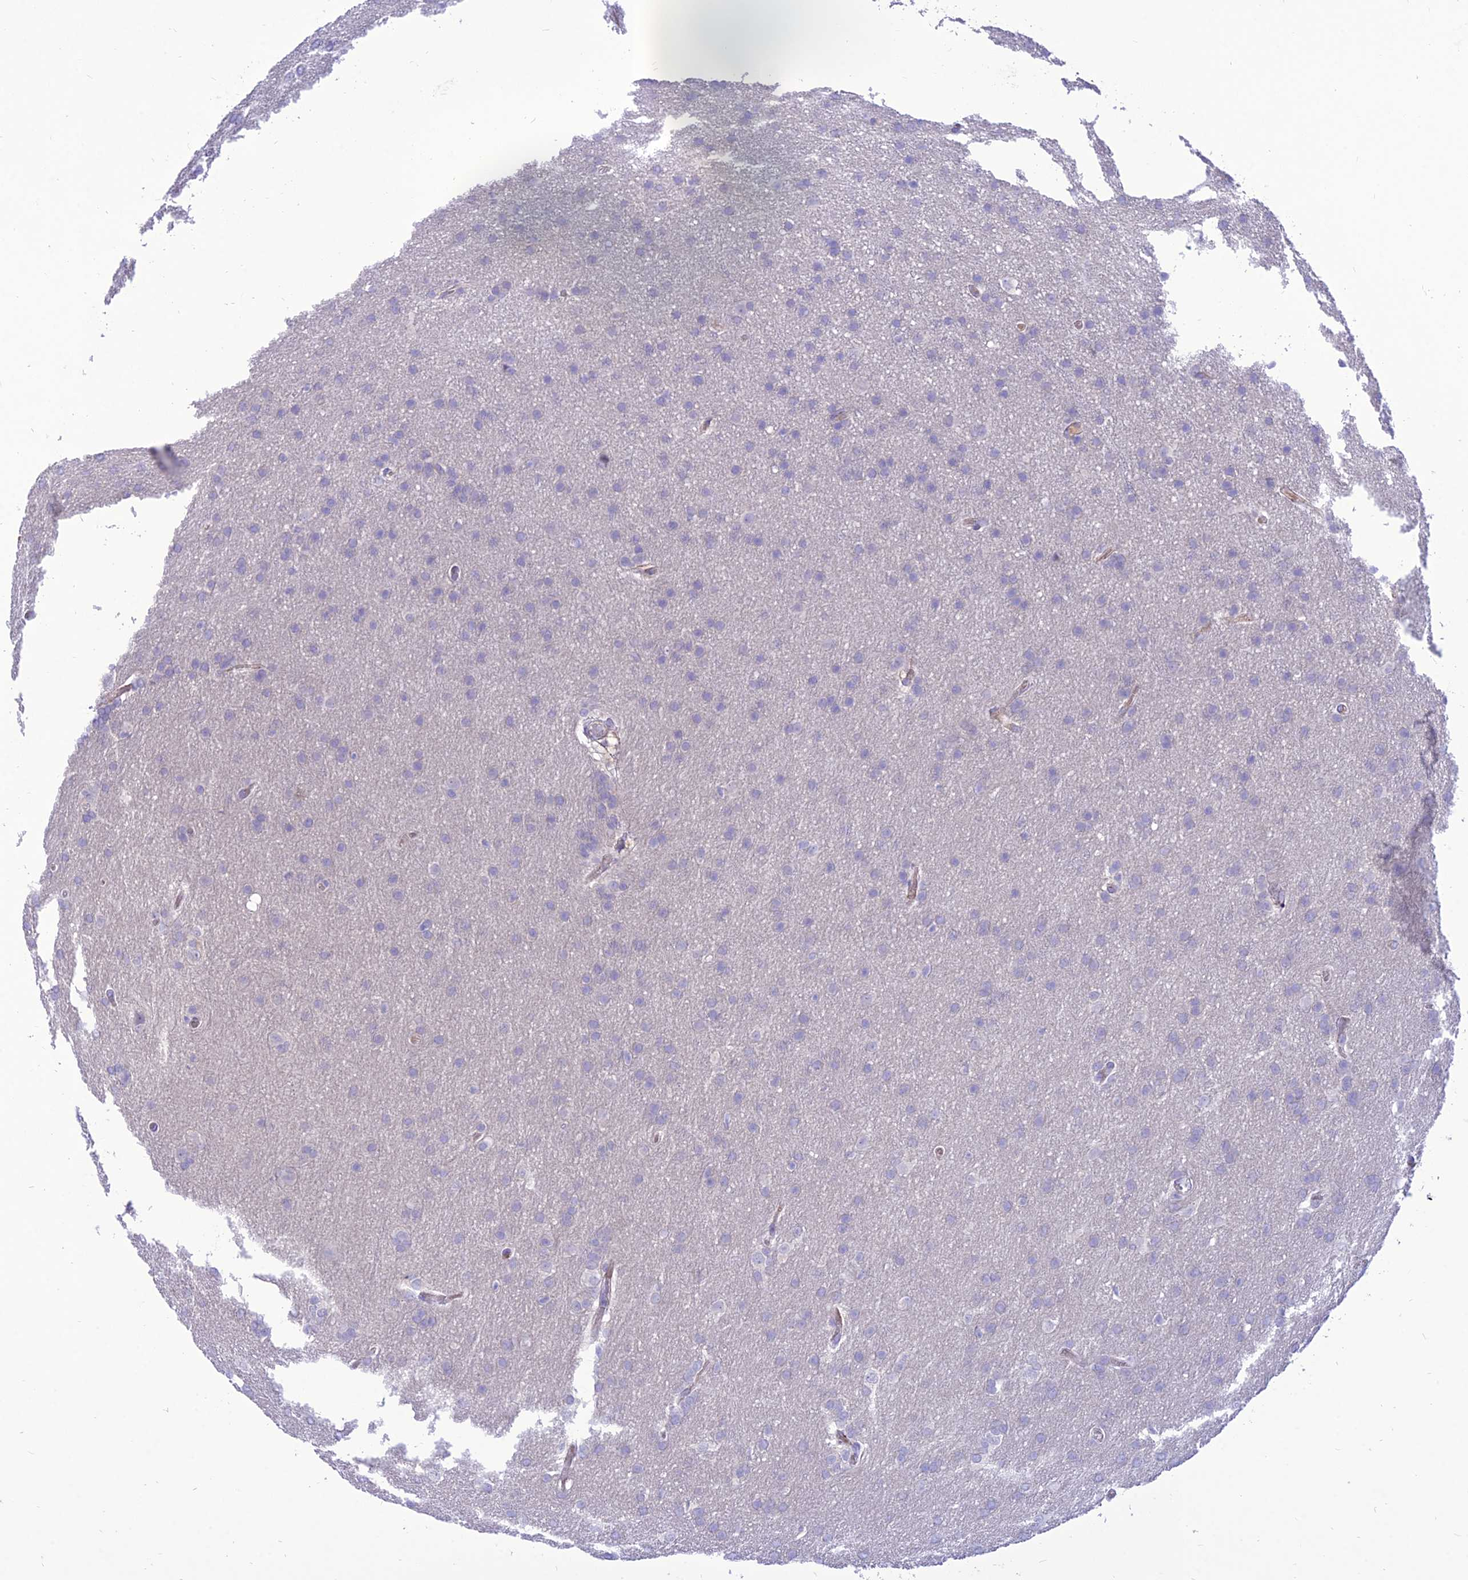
{"staining": {"intensity": "negative", "quantity": "none", "location": "none"}, "tissue": "glioma", "cell_type": "Tumor cells", "image_type": "cancer", "snomed": [{"axis": "morphology", "description": "Glioma, malignant, Low grade"}, {"axis": "topography", "description": "Brain"}], "caption": "Immunohistochemistry image of neoplastic tissue: human malignant low-grade glioma stained with DAB shows no significant protein expression in tumor cells. The staining is performed using DAB brown chromogen with nuclei counter-stained in using hematoxylin.", "gene": "TEKT3", "patient": {"sex": "female", "age": 32}}